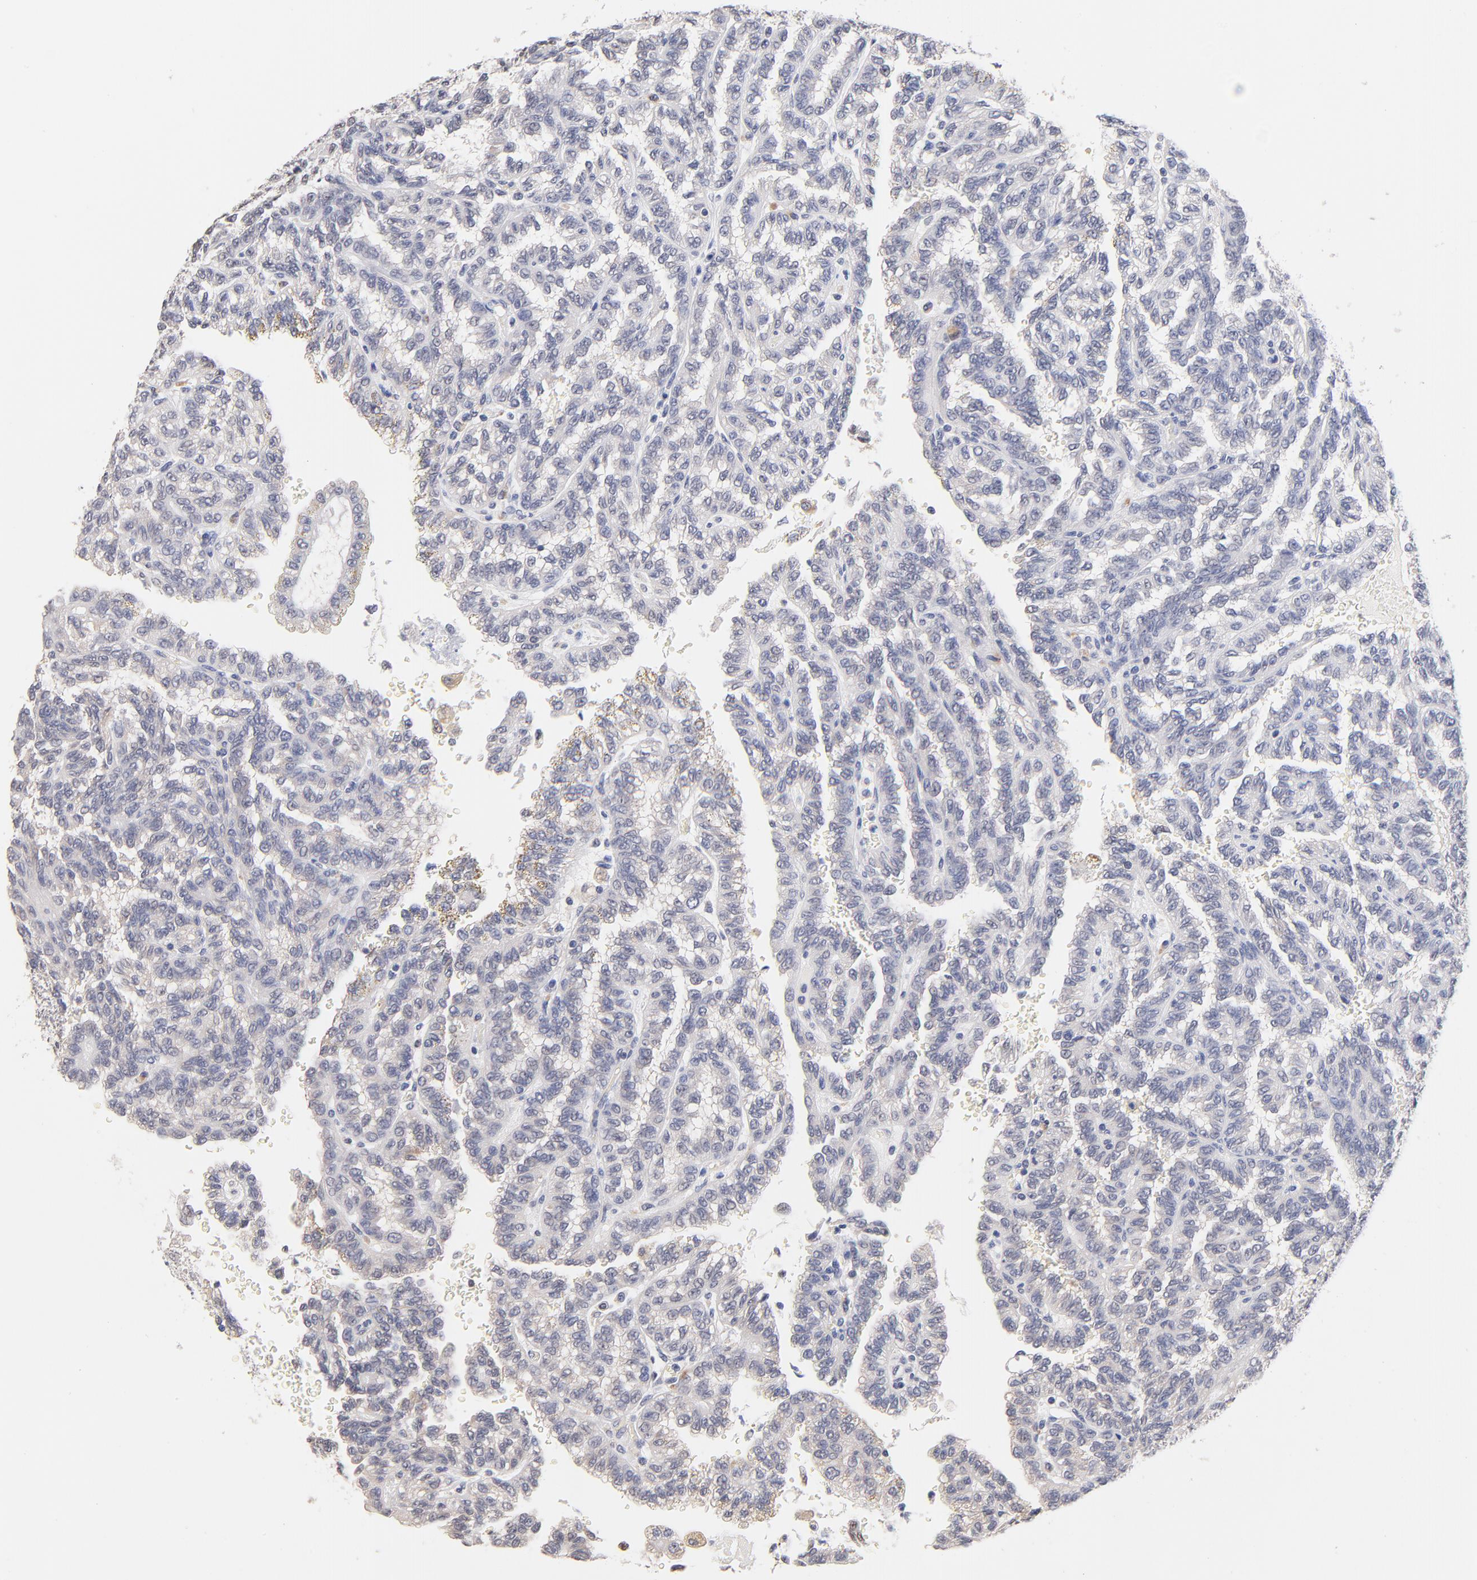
{"staining": {"intensity": "negative", "quantity": "none", "location": "none"}, "tissue": "renal cancer", "cell_type": "Tumor cells", "image_type": "cancer", "snomed": [{"axis": "morphology", "description": "Inflammation, NOS"}, {"axis": "morphology", "description": "Adenocarcinoma, NOS"}, {"axis": "topography", "description": "Kidney"}], "caption": "Protein analysis of renal adenocarcinoma demonstrates no significant expression in tumor cells. The staining was performed using DAB to visualize the protein expression in brown, while the nuclei were stained in blue with hematoxylin (Magnification: 20x).", "gene": "RIBC2", "patient": {"sex": "male", "age": 68}}